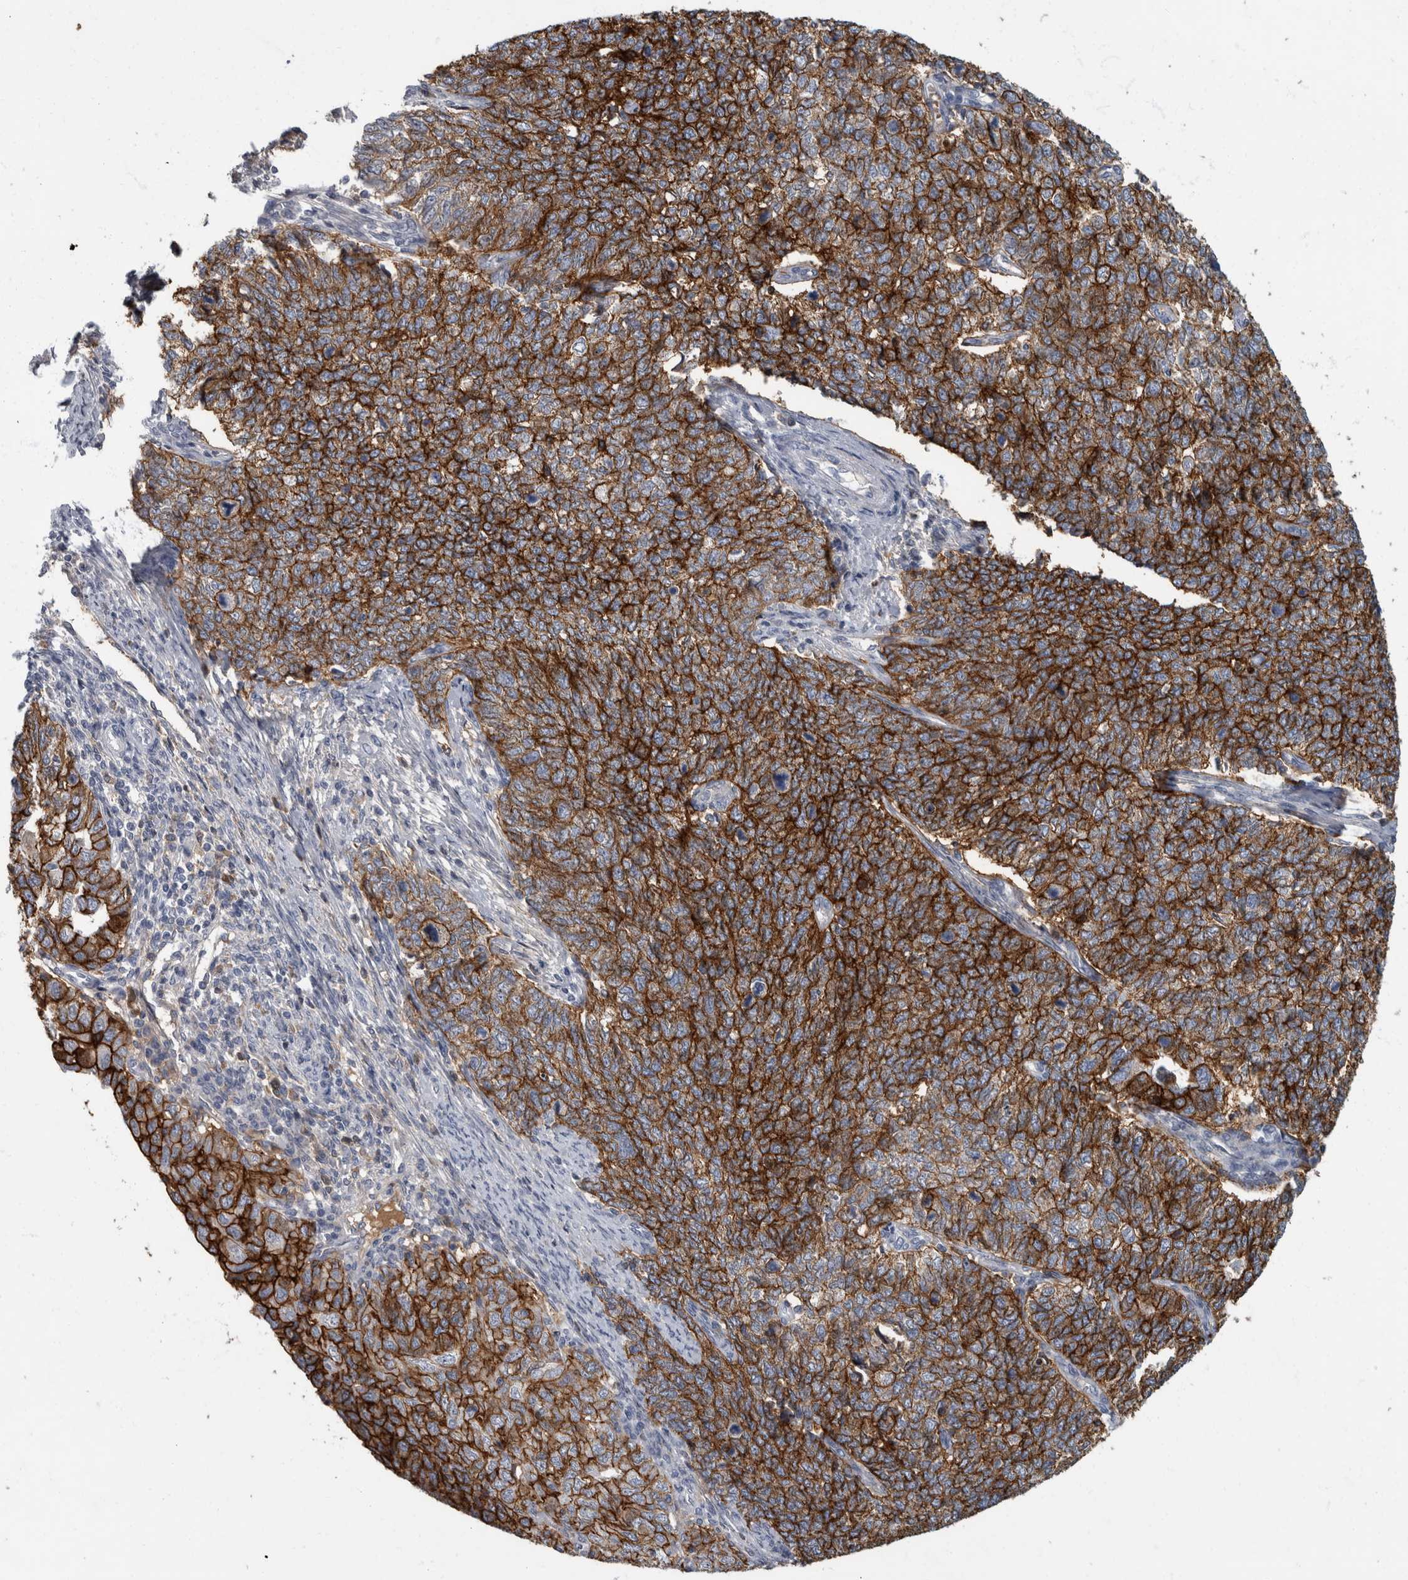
{"staining": {"intensity": "strong", "quantity": ">75%", "location": "cytoplasmic/membranous"}, "tissue": "cervical cancer", "cell_type": "Tumor cells", "image_type": "cancer", "snomed": [{"axis": "morphology", "description": "Squamous cell carcinoma, NOS"}, {"axis": "topography", "description": "Cervix"}], "caption": "IHC staining of cervical cancer, which demonstrates high levels of strong cytoplasmic/membranous positivity in about >75% of tumor cells indicating strong cytoplasmic/membranous protein staining. The staining was performed using DAB (brown) for protein detection and nuclei were counterstained in hematoxylin (blue).", "gene": "DSG2", "patient": {"sex": "female", "age": 63}}